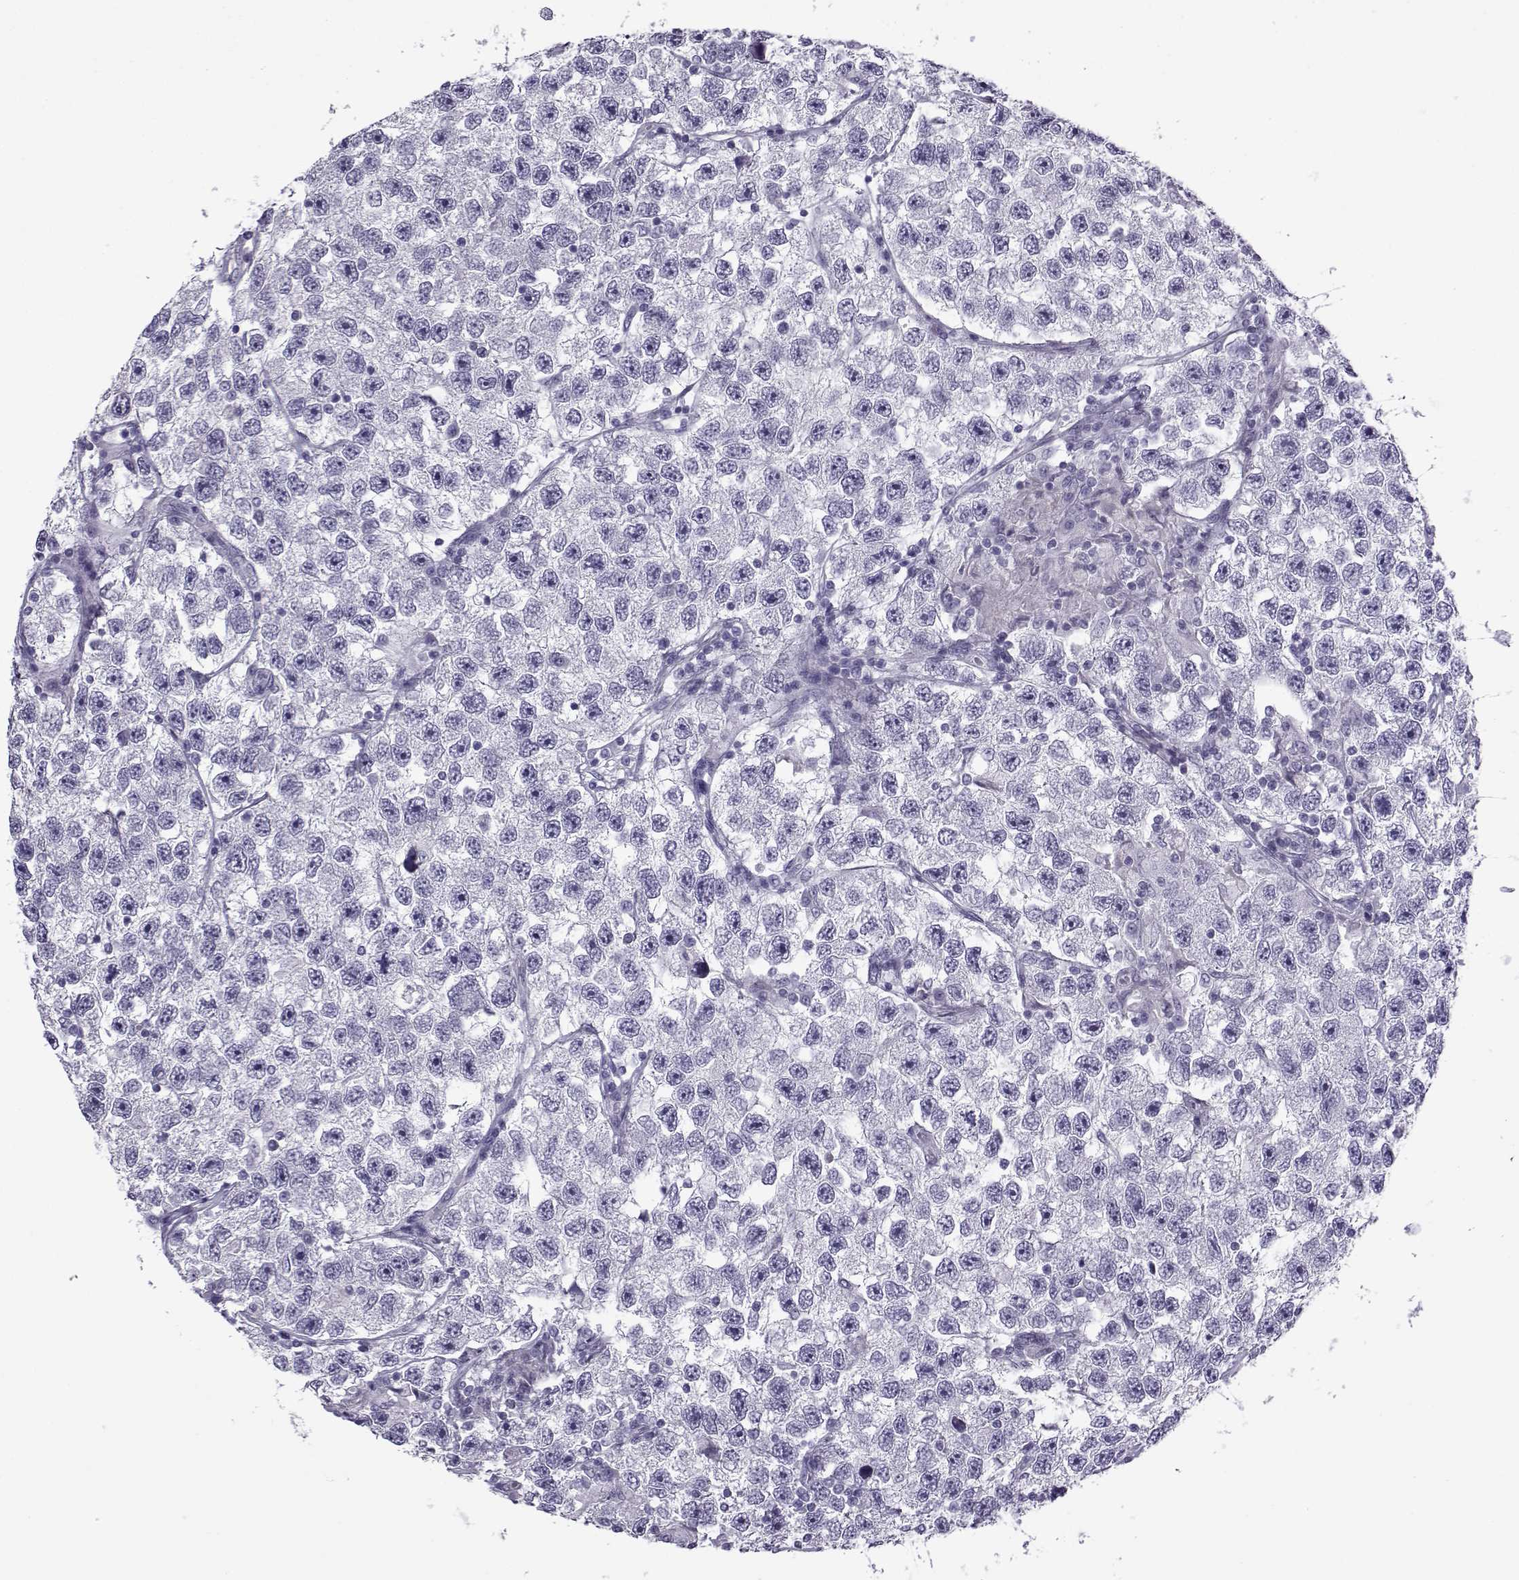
{"staining": {"intensity": "negative", "quantity": "none", "location": "none"}, "tissue": "testis cancer", "cell_type": "Tumor cells", "image_type": "cancer", "snomed": [{"axis": "morphology", "description": "Seminoma, NOS"}, {"axis": "topography", "description": "Testis"}], "caption": "Protein analysis of seminoma (testis) displays no significant positivity in tumor cells. The staining was performed using DAB (3,3'-diaminobenzidine) to visualize the protein expression in brown, while the nuclei were stained in blue with hematoxylin (Magnification: 20x).", "gene": "OIP5", "patient": {"sex": "male", "age": 26}}